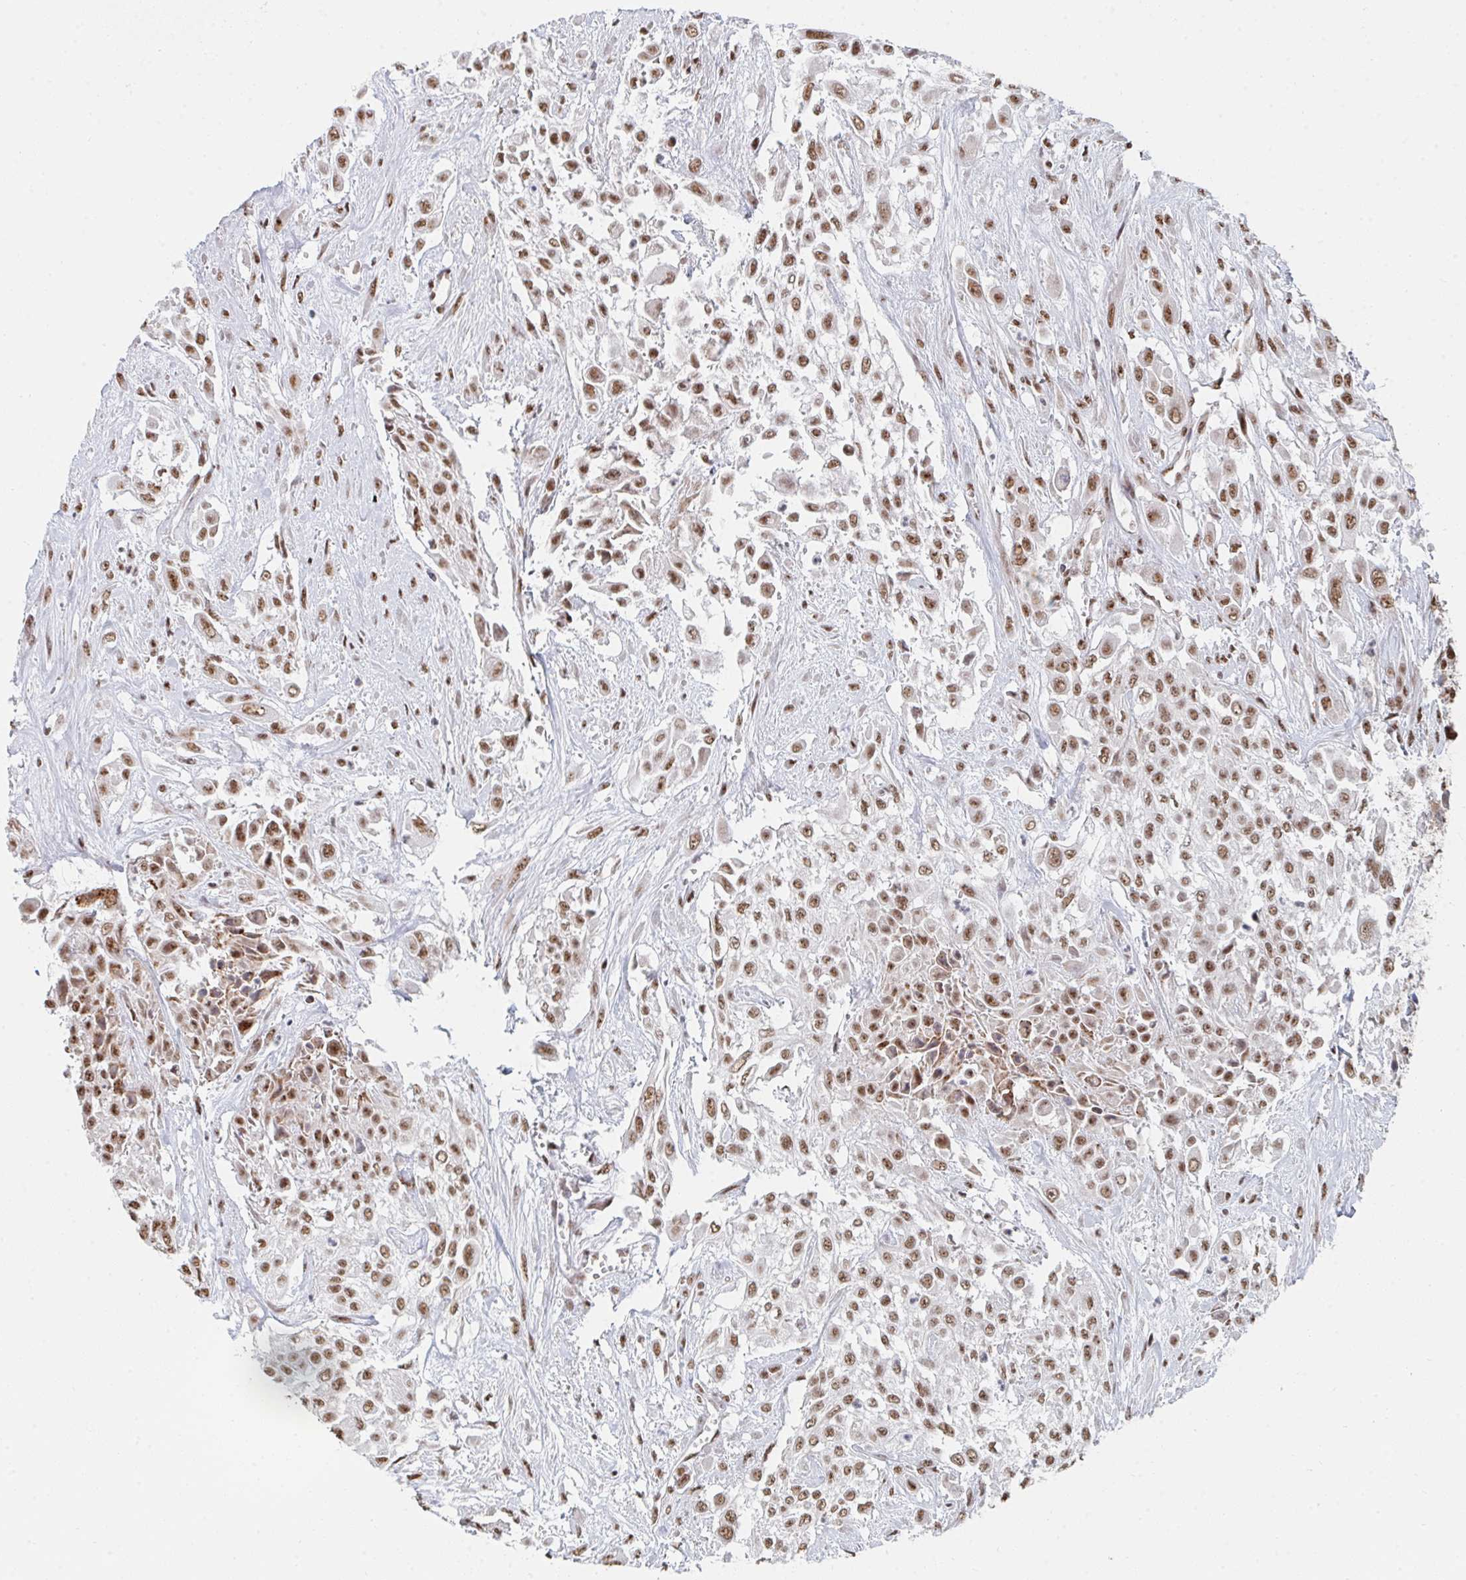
{"staining": {"intensity": "moderate", "quantity": ">75%", "location": "nuclear"}, "tissue": "urothelial cancer", "cell_type": "Tumor cells", "image_type": "cancer", "snomed": [{"axis": "morphology", "description": "Urothelial carcinoma, High grade"}, {"axis": "topography", "description": "Urinary bladder"}], "caption": "A brown stain highlights moderate nuclear staining of a protein in urothelial cancer tumor cells.", "gene": "MBNL1", "patient": {"sex": "male", "age": 57}}